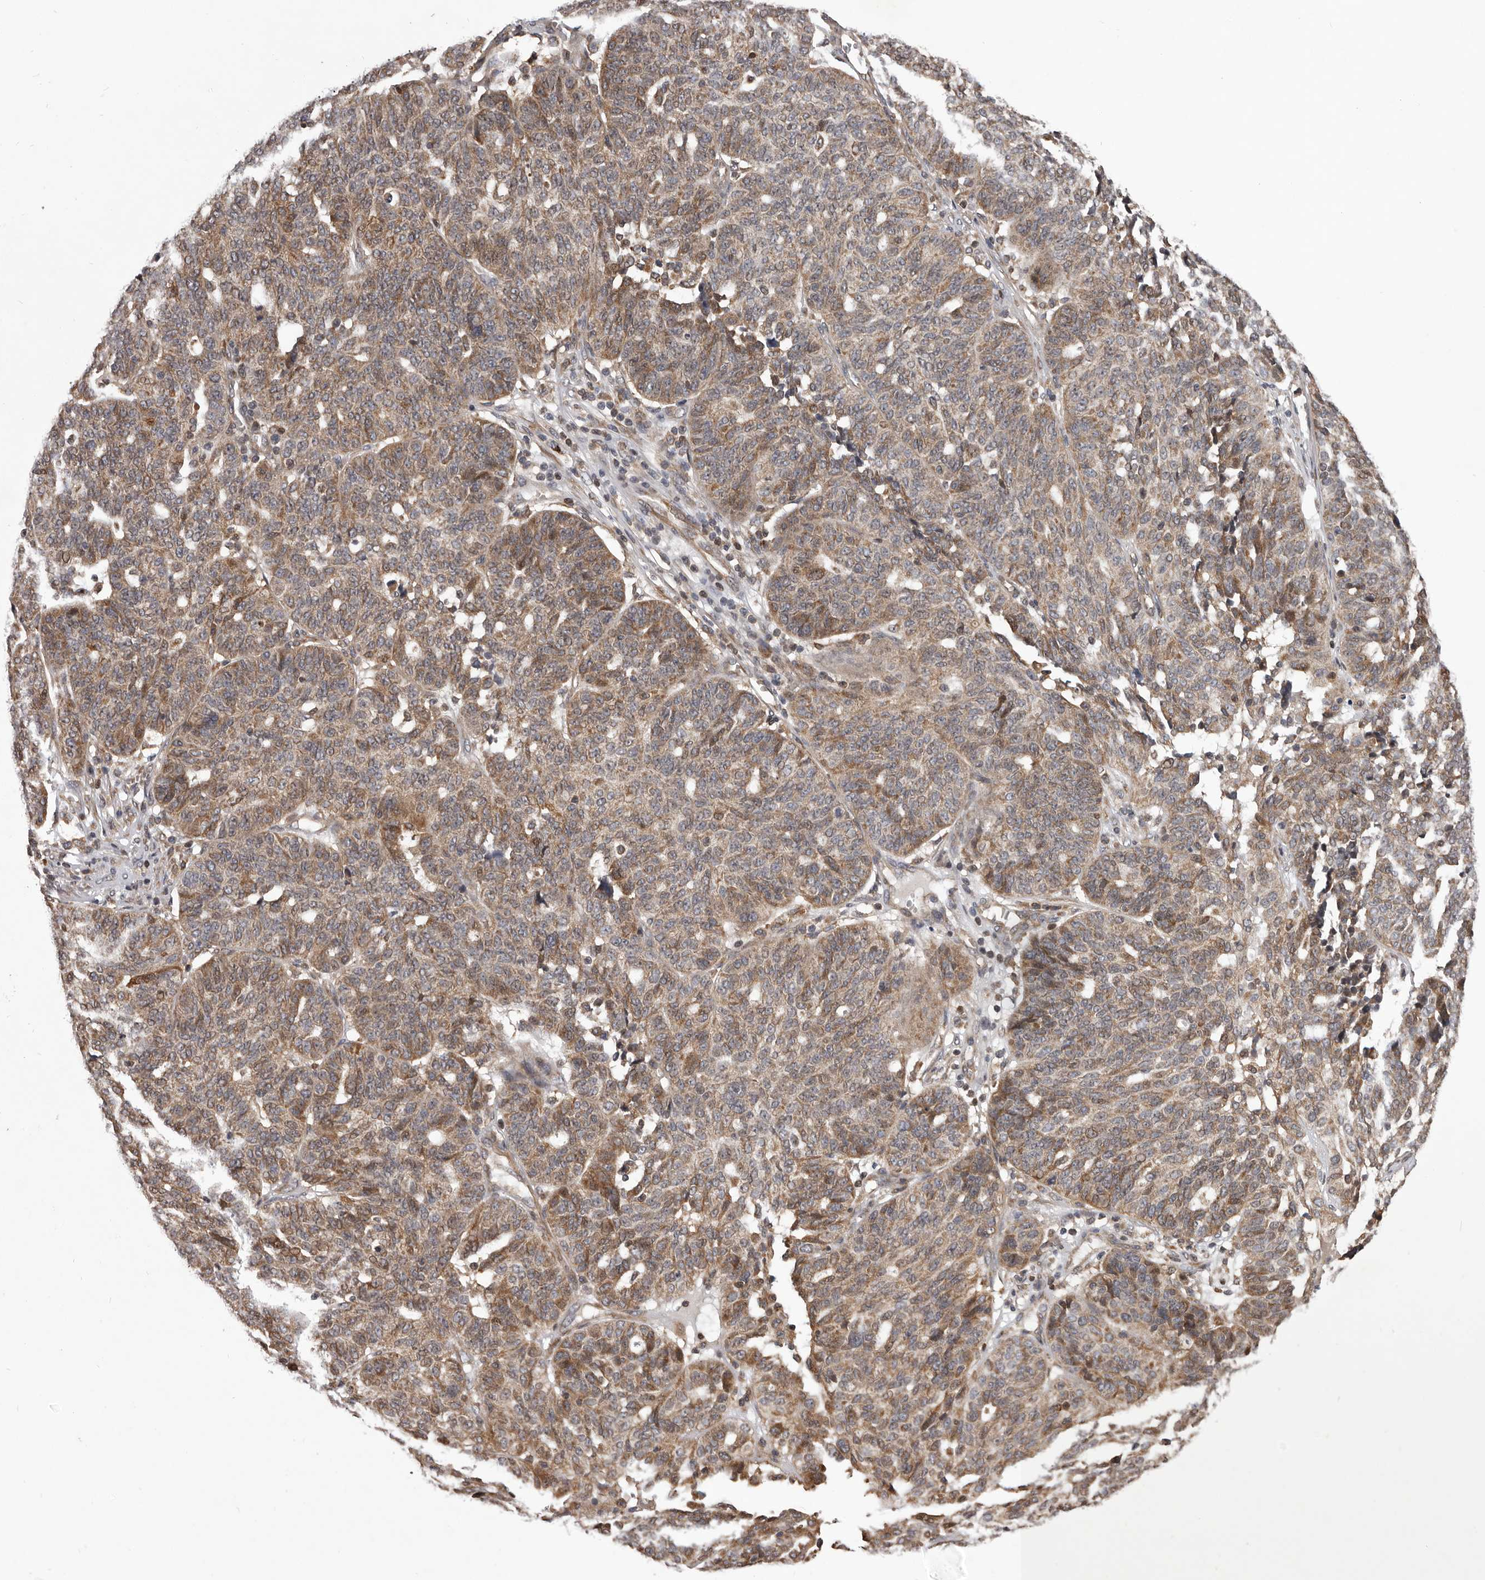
{"staining": {"intensity": "moderate", "quantity": ">75%", "location": "cytoplasmic/membranous"}, "tissue": "ovarian cancer", "cell_type": "Tumor cells", "image_type": "cancer", "snomed": [{"axis": "morphology", "description": "Cystadenocarcinoma, serous, NOS"}, {"axis": "topography", "description": "Ovary"}], "caption": "Moderate cytoplasmic/membranous protein staining is identified in about >75% of tumor cells in ovarian serous cystadenocarcinoma.", "gene": "GADD45B", "patient": {"sex": "female", "age": 59}}